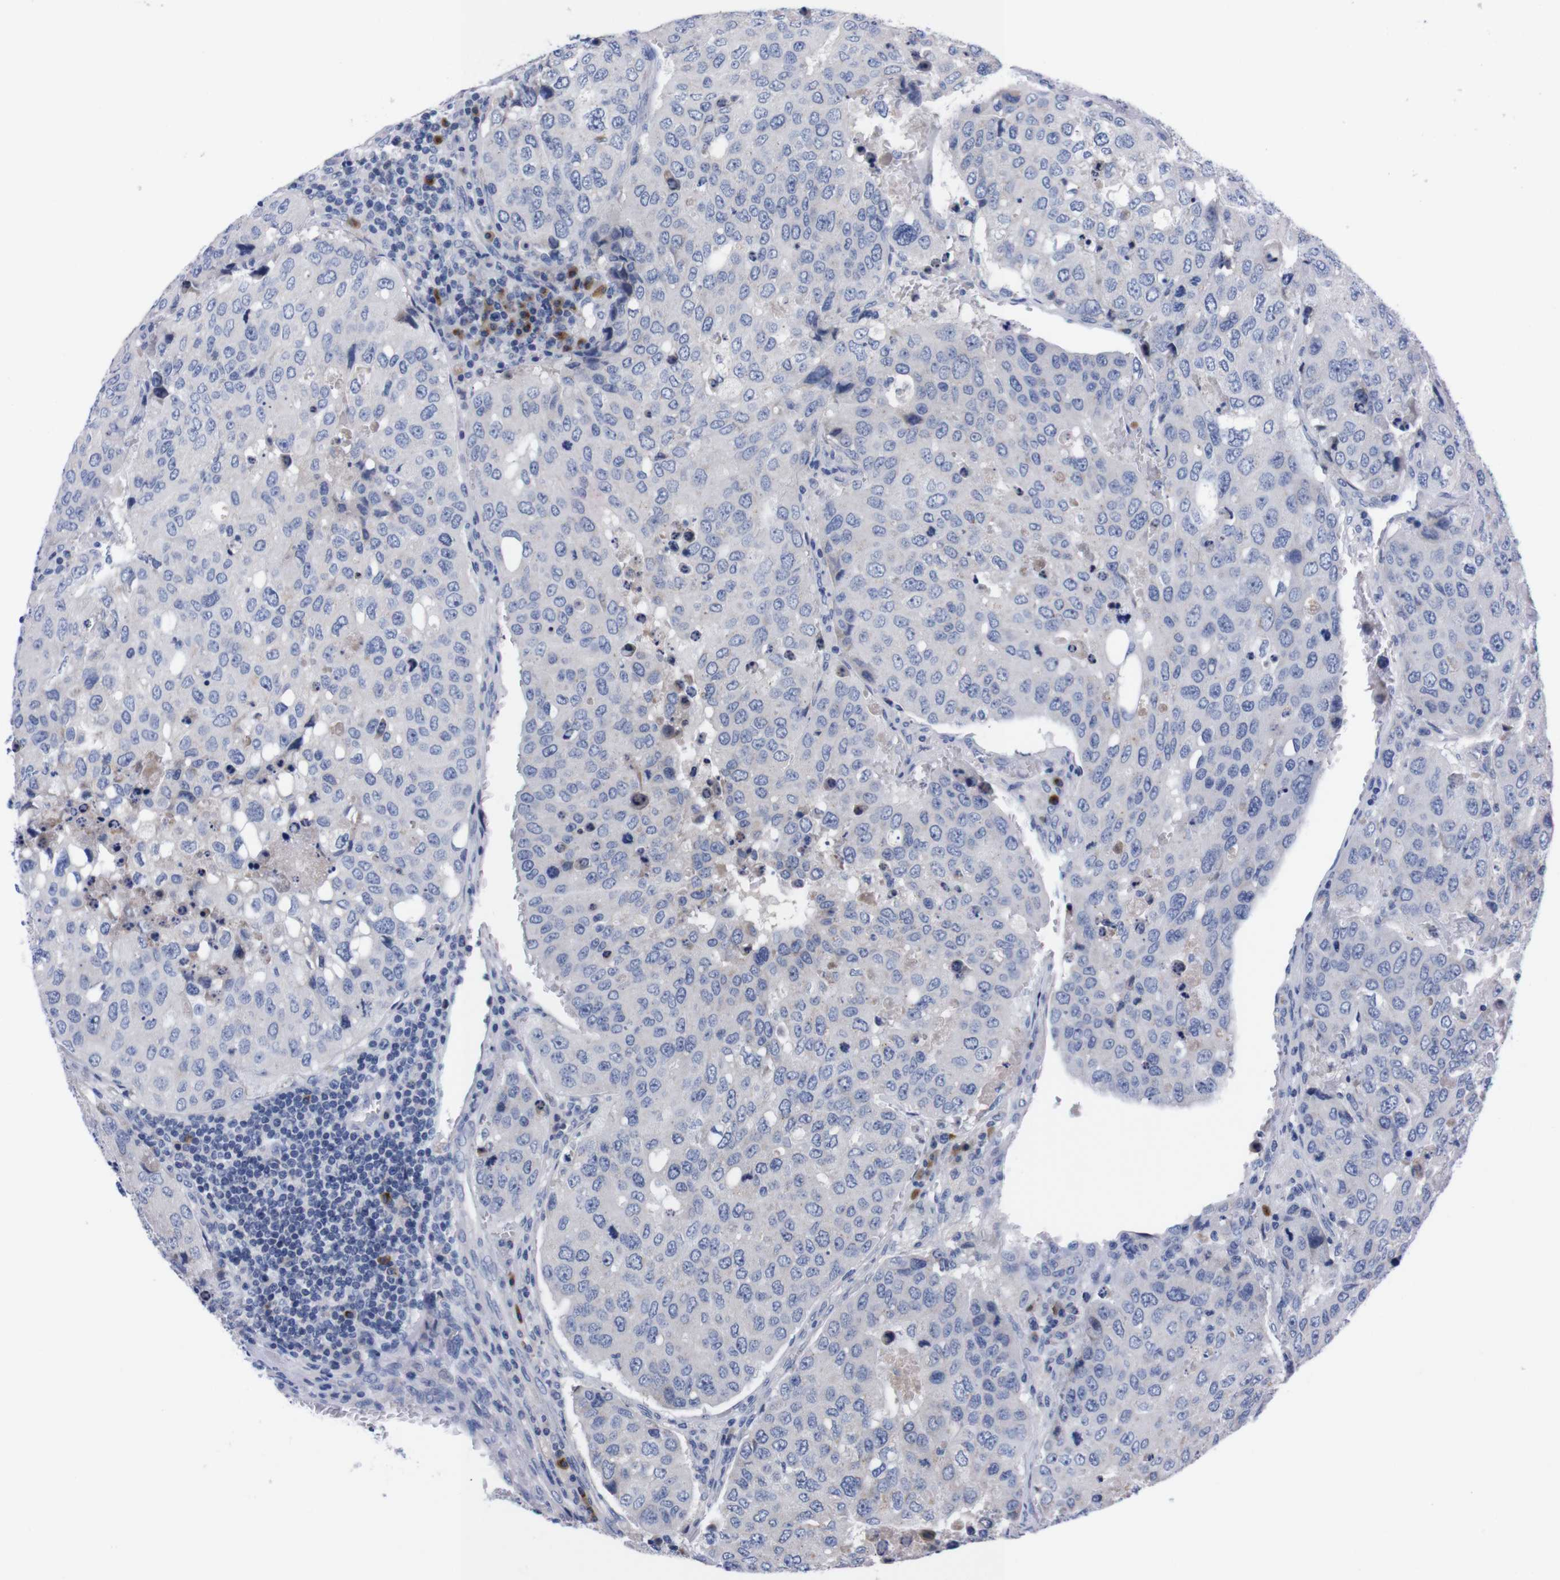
{"staining": {"intensity": "negative", "quantity": "none", "location": "none"}, "tissue": "urothelial cancer", "cell_type": "Tumor cells", "image_type": "cancer", "snomed": [{"axis": "morphology", "description": "Urothelial carcinoma, High grade"}, {"axis": "topography", "description": "Lymph node"}, {"axis": "topography", "description": "Urinary bladder"}], "caption": "Urothelial carcinoma (high-grade) was stained to show a protein in brown. There is no significant staining in tumor cells.", "gene": "FAM210A", "patient": {"sex": "male", "age": 51}}